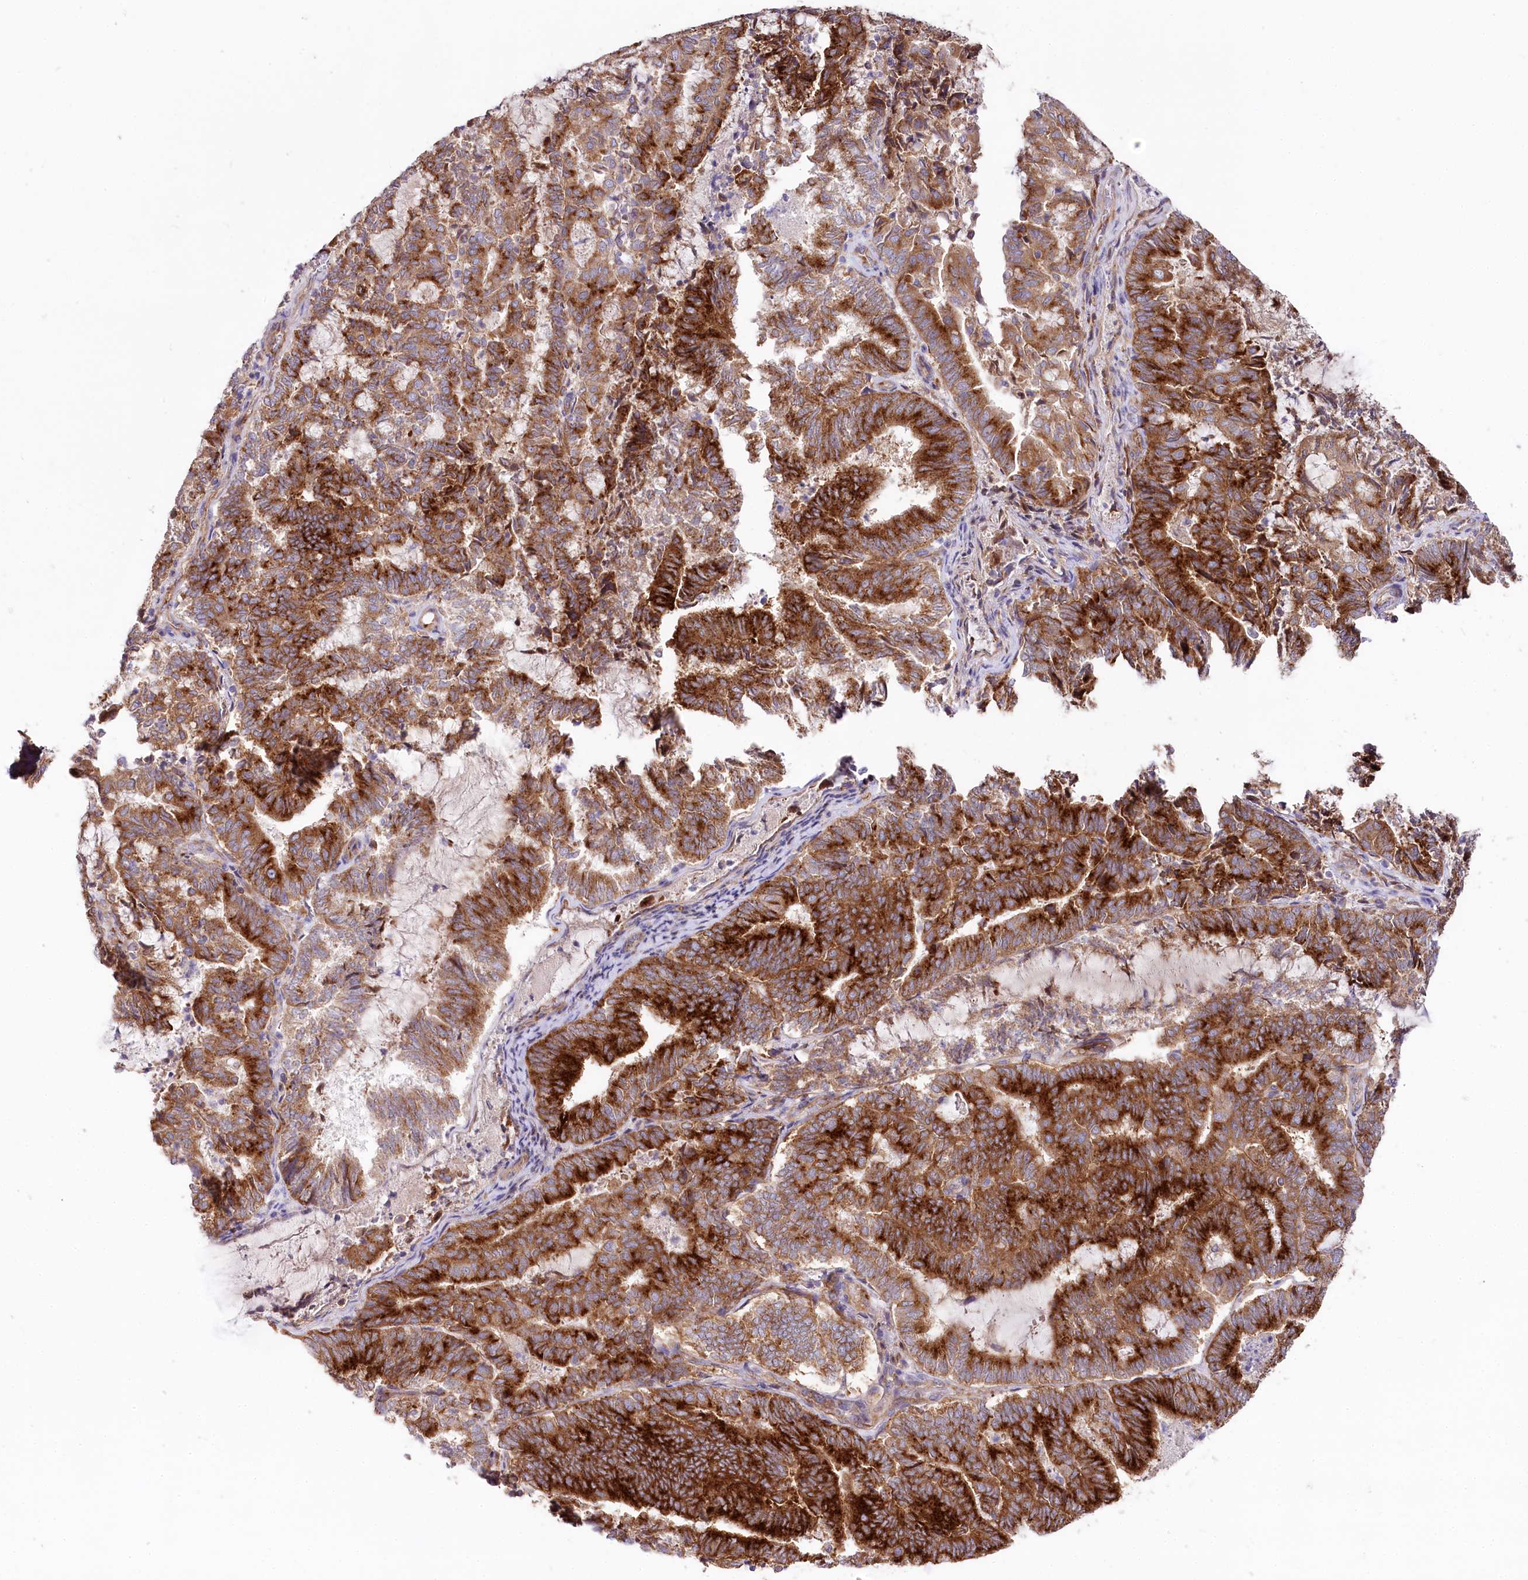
{"staining": {"intensity": "strong", "quantity": ">75%", "location": "cytoplasmic/membranous"}, "tissue": "endometrial cancer", "cell_type": "Tumor cells", "image_type": "cancer", "snomed": [{"axis": "morphology", "description": "Adenocarcinoma, NOS"}, {"axis": "topography", "description": "Endometrium"}], "caption": "Immunohistochemistry (IHC) (DAB (3,3'-diaminobenzidine)) staining of endometrial cancer (adenocarcinoma) displays strong cytoplasmic/membranous protein expression in about >75% of tumor cells.", "gene": "STX6", "patient": {"sex": "female", "age": 80}}